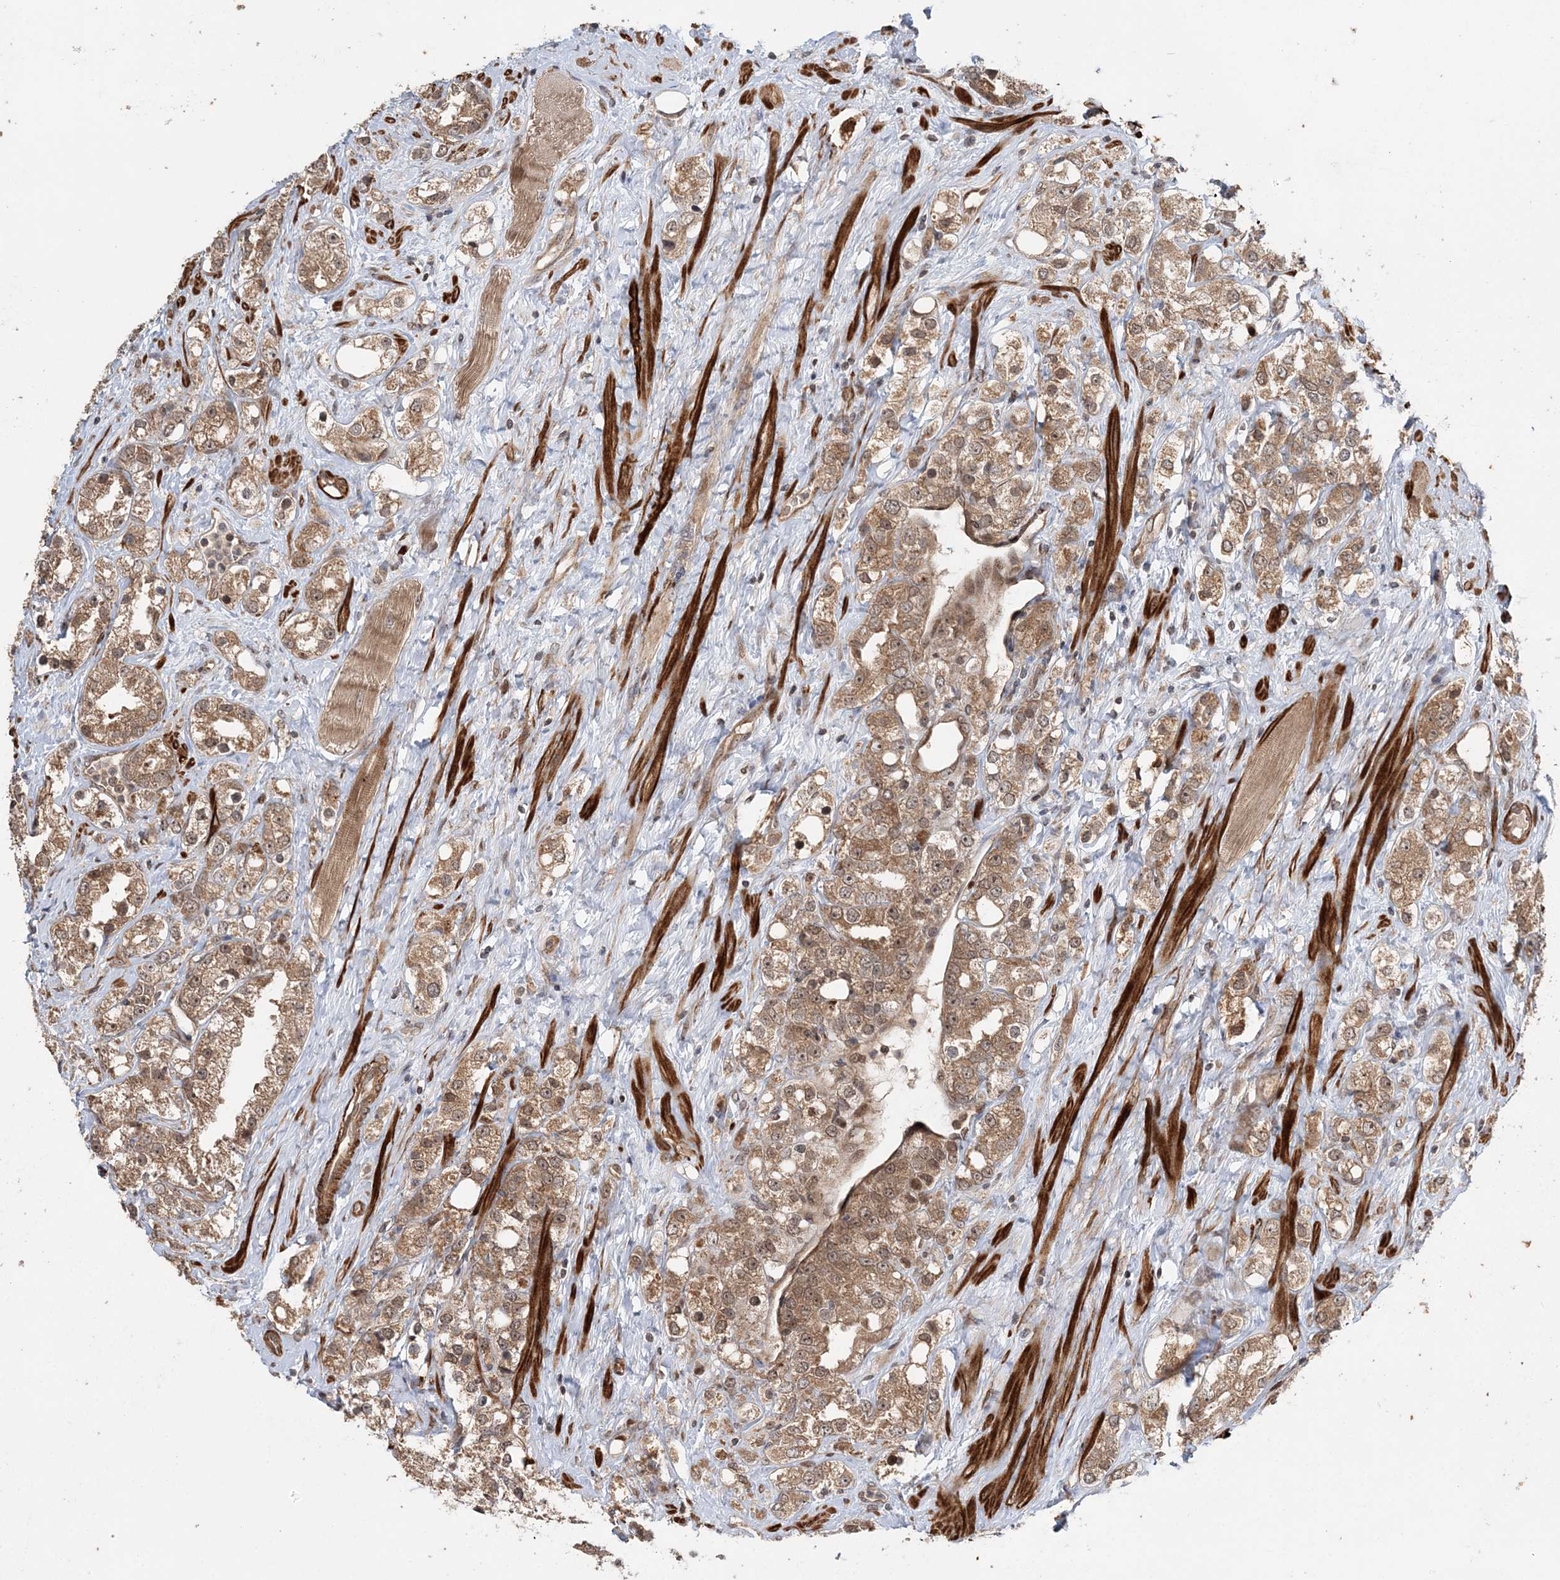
{"staining": {"intensity": "moderate", "quantity": ">75%", "location": "cytoplasmic/membranous,nuclear"}, "tissue": "prostate cancer", "cell_type": "Tumor cells", "image_type": "cancer", "snomed": [{"axis": "morphology", "description": "Adenocarcinoma, NOS"}, {"axis": "topography", "description": "Prostate"}], "caption": "IHC photomicrograph of neoplastic tissue: prostate adenocarcinoma stained using IHC exhibits medium levels of moderate protein expression localized specifically in the cytoplasmic/membranous and nuclear of tumor cells, appearing as a cytoplasmic/membranous and nuclear brown color.", "gene": "UBTD2", "patient": {"sex": "male", "age": 79}}